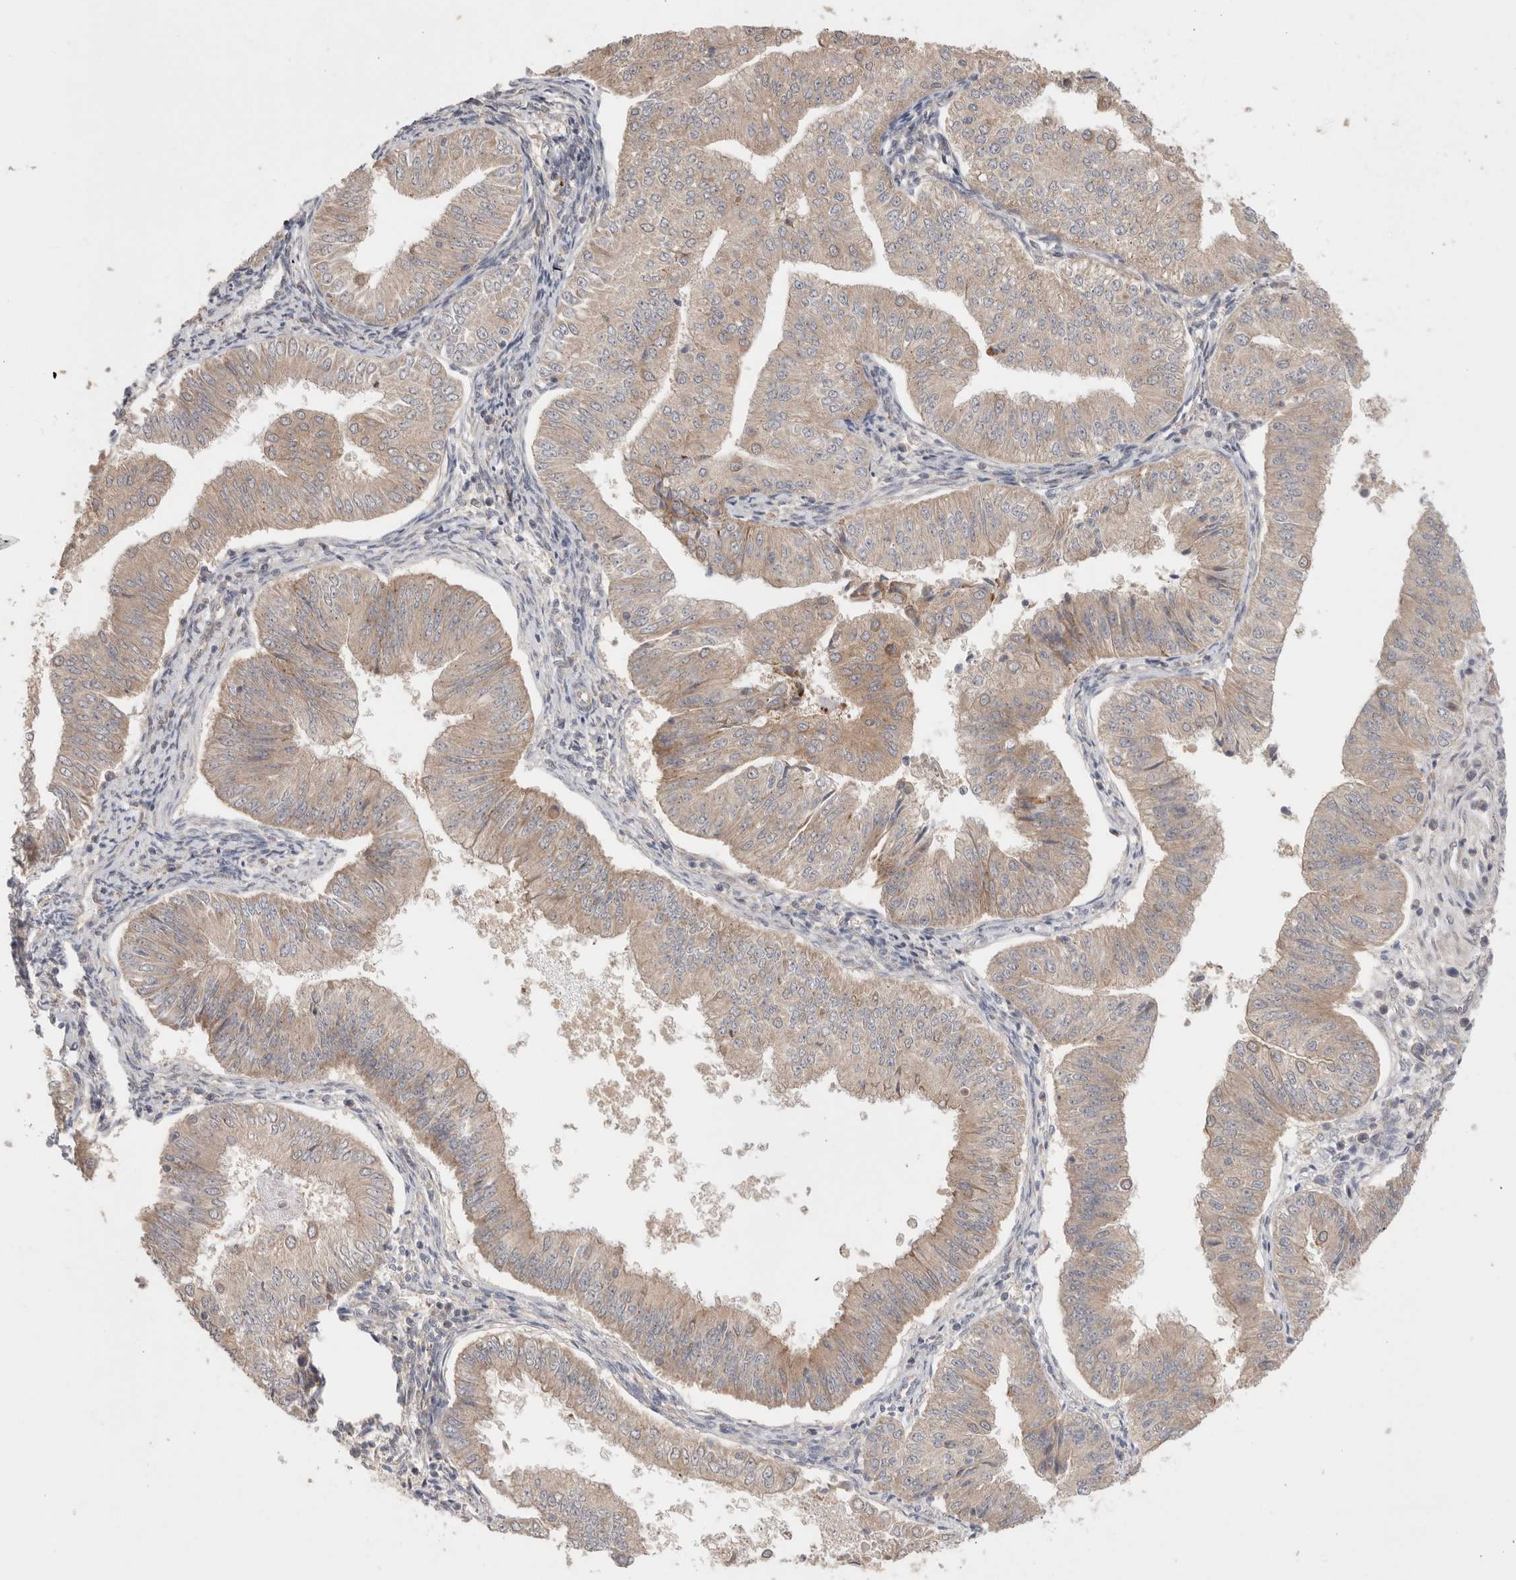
{"staining": {"intensity": "weak", "quantity": ">75%", "location": "cytoplasmic/membranous"}, "tissue": "endometrial cancer", "cell_type": "Tumor cells", "image_type": "cancer", "snomed": [{"axis": "morphology", "description": "Normal tissue, NOS"}, {"axis": "morphology", "description": "Adenocarcinoma, NOS"}, {"axis": "topography", "description": "Endometrium"}], "caption": "This is a micrograph of immunohistochemistry staining of endometrial cancer (adenocarcinoma), which shows weak positivity in the cytoplasmic/membranous of tumor cells.", "gene": "SLC29A1", "patient": {"sex": "female", "age": 53}}